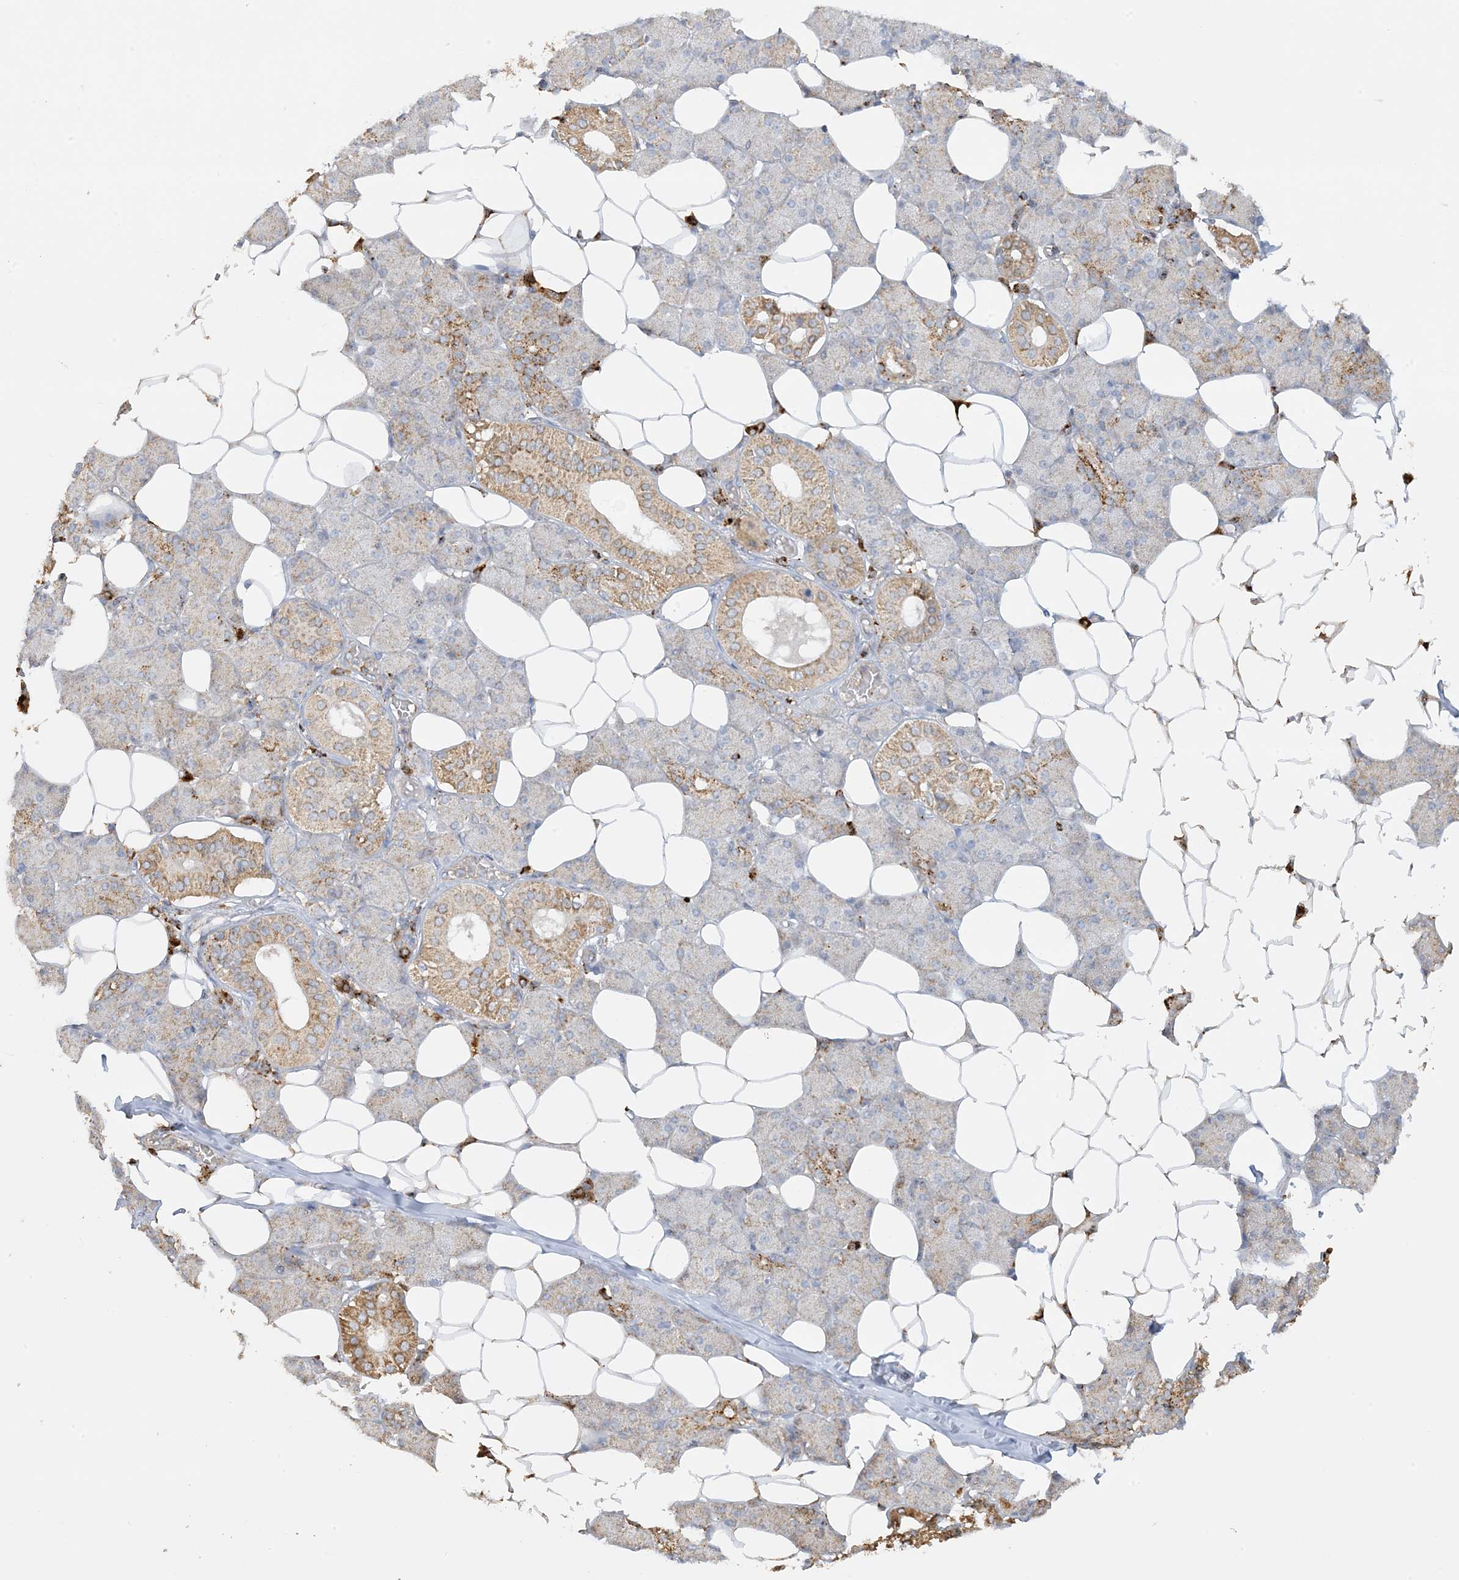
{"staining": {"intensity": "moderate", "quantity": "25%-75%", "location": "cytoplasmic/membranous"}, "tissue": "salivary gland", "cell_type": "Glandular cells", "image_type": "normal", "snomed": [{"axis": "morphology", "description": "Normal tissue, NOS"}, {"axis": "topography", "description": "Salivary gland"}], "caption": "Immunohistochemistry of normal salivary gland shows medium levels of moderate cytoplasmic/membranous staining in approximately 25%-75% of glandular cells. Ihc stains the protein in brown and the nuclei are stained blue.", "gene": "AGA", "patient": {"sex": "female", "age": 33}}